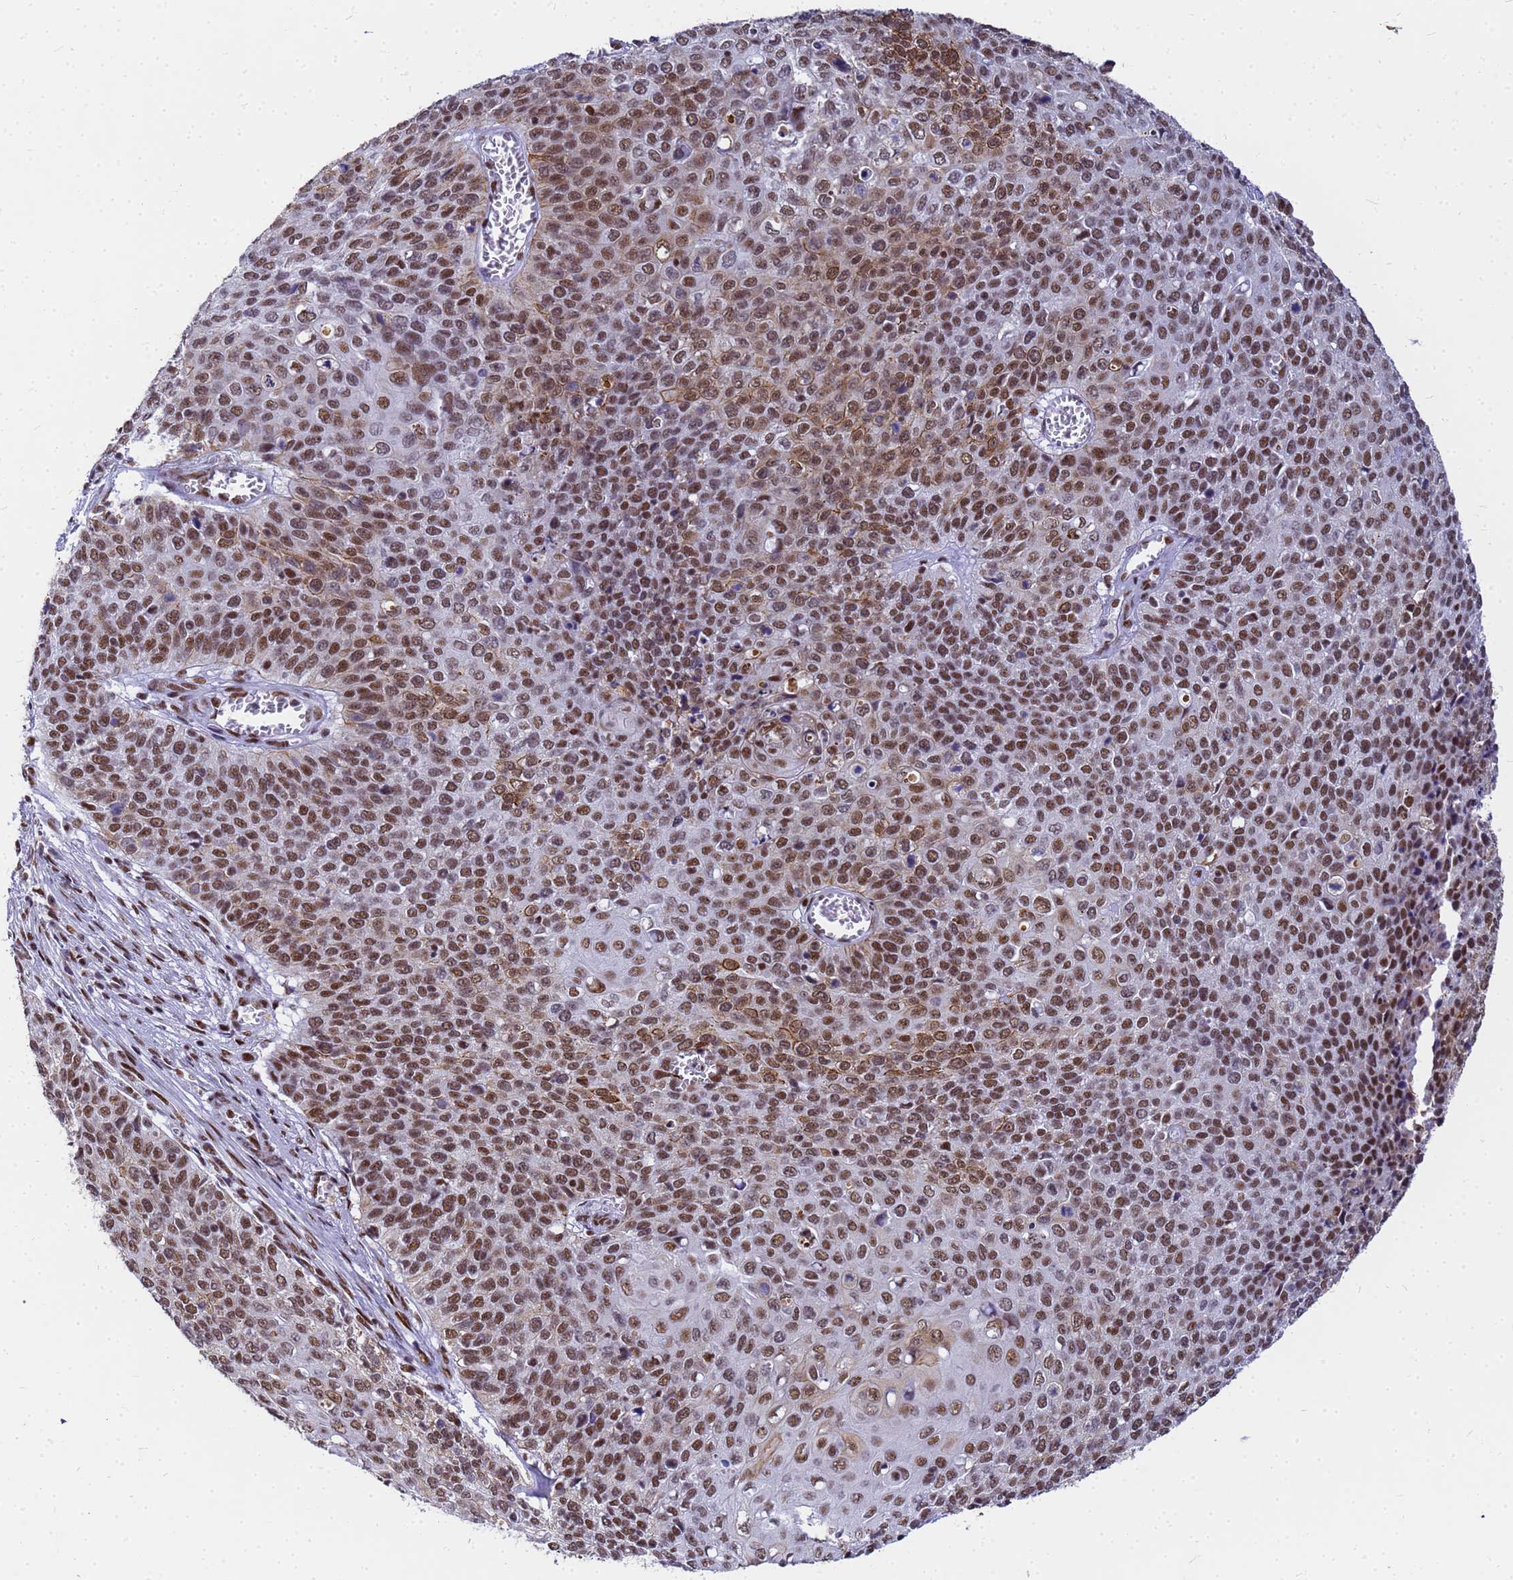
{"staining": {"intensity": "moderate", "quantity": ">75%", "location": "nuclear"}, "tissue": "cervical cancer", "cell_type": "Tumor cells", "image_type": "cancer", "snomed": [{"axis": "morphology", "description": "Squamous cell carcinoma, NOS"}, {"axis": "topography", "description": "Cervix"}], "caption": "Immunohistochemistry (IHC) staining of squamous cell carcinoma (cervical), which exhibits medium levels of moderate nuclear expression in about >75% of tumor cells indicating moderate nuclear protein expression. The staining was performed using DAB (brown) for protein detection and nuclei were counterstained in hematoxylin (blue).", "gene": "SART3", "patient": {"sex": "female", "age": 39}}